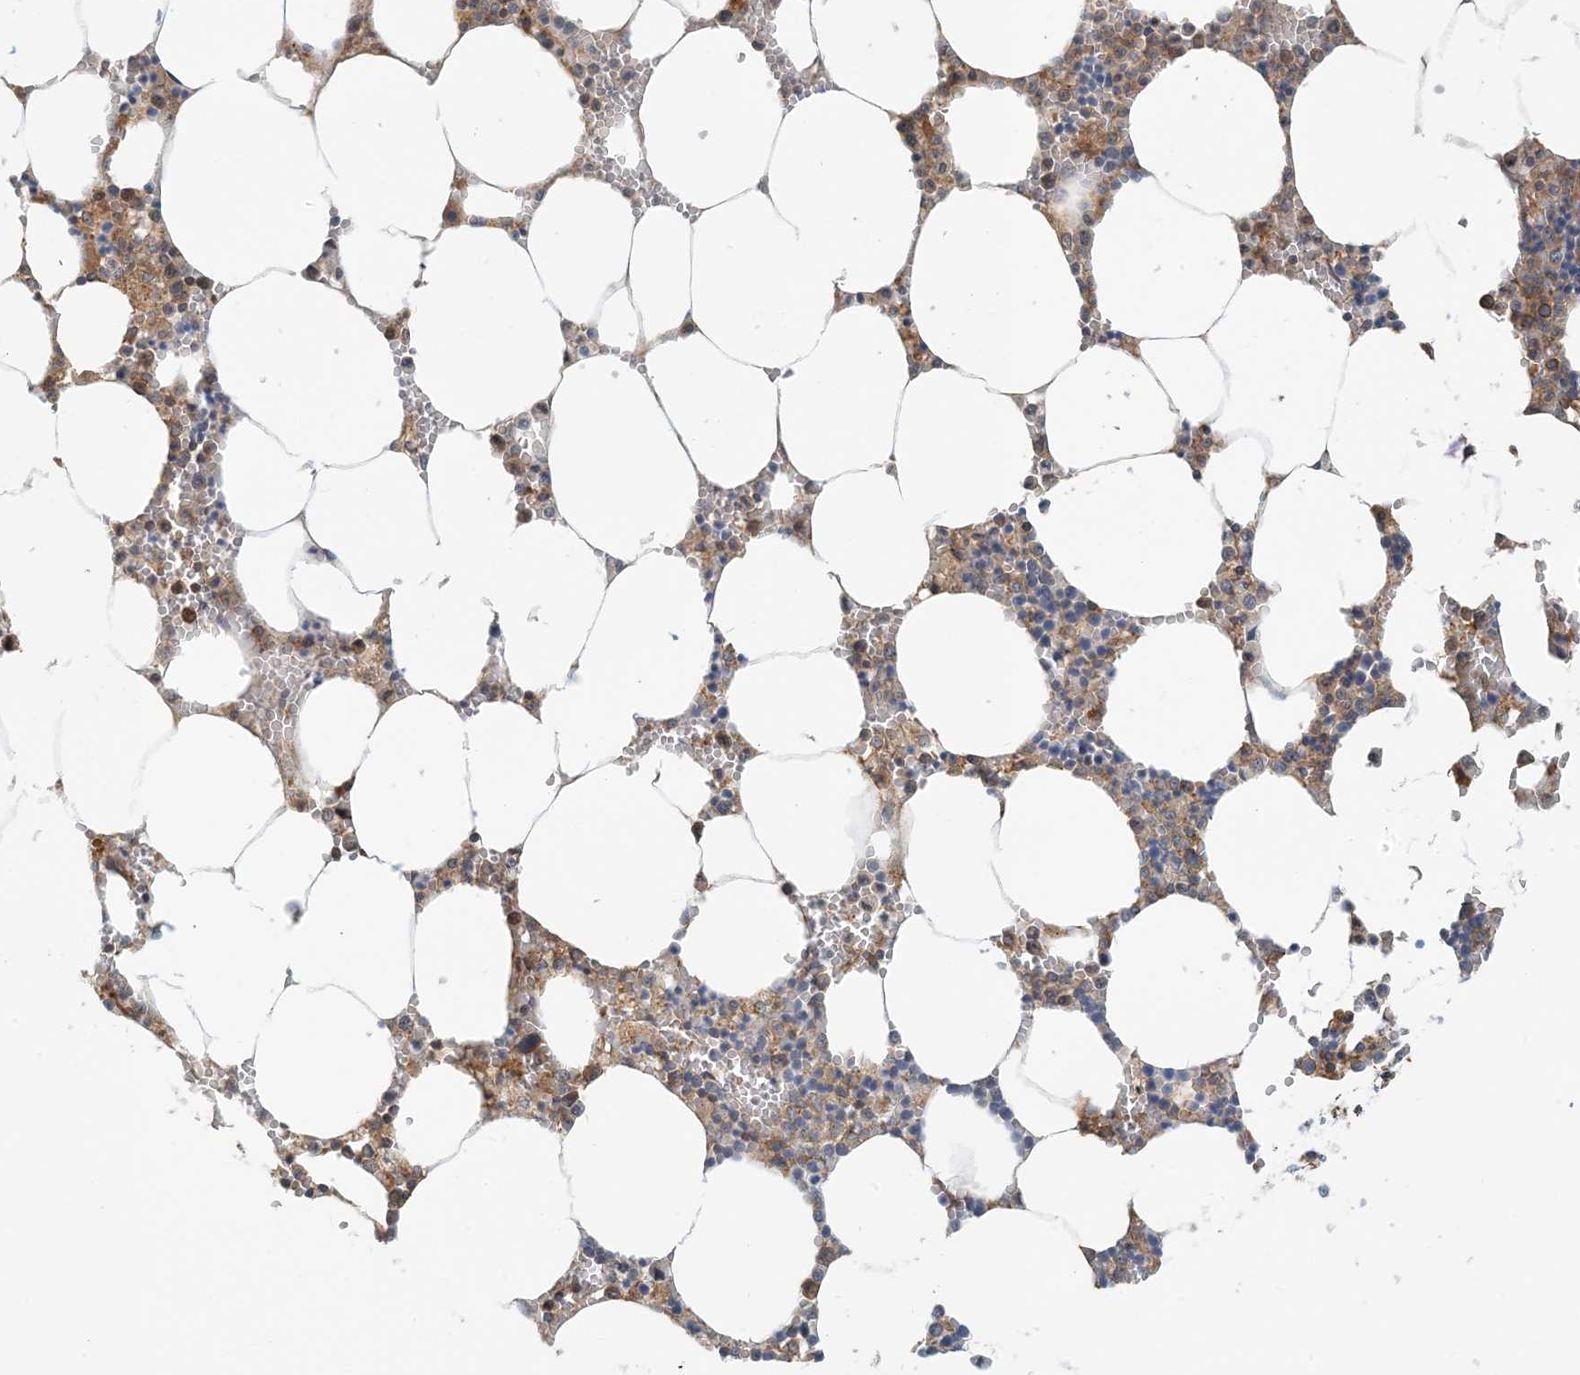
{"staining": {"intensity": "moderate", "quantity": ">75%", "location": "cytoplasmic/membranous"}, "tissue": "bone marrow", "cell_type": "Hematopoietic cells", "image_type": "normal", "snomed": [{"axis": "morphology", "description": "Normal tissue, NOS"}, {"axis": "topography", "description": "Bone marrow"}], "caption": "Bone marrow stained with a brown dye displays moderate cytoplasmic/membranous positive positivity in about >75% of hematopoietic cells.", "gene": "COLEC11", "patient": {"sex": "male", "age": 70}}